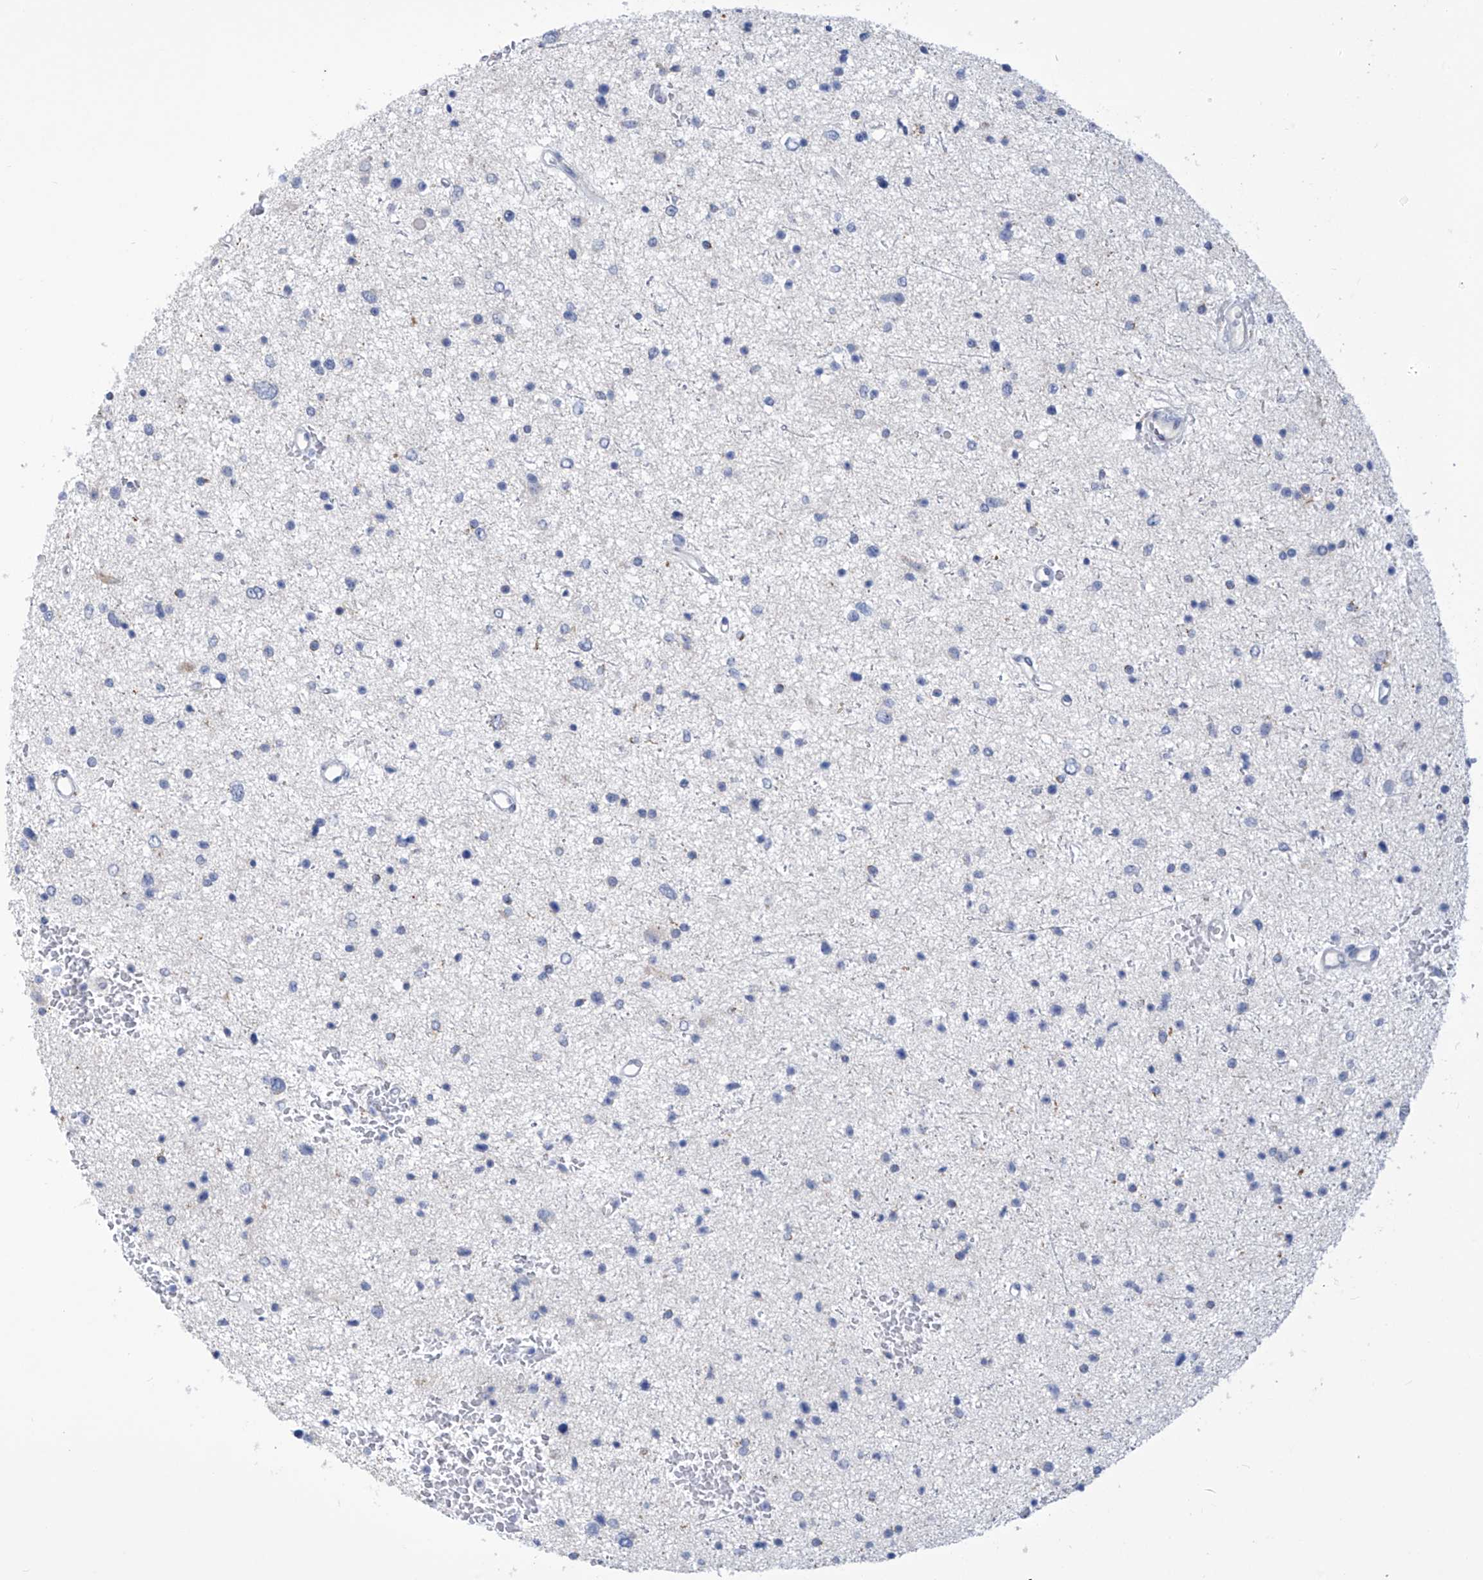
{"staining": {"intensity": "negative", "quantity": "none", "location": "none"}, "tissue": "glioma", "cell_type": "Tumor cells", "image_type": "cancer", "snomed": [{"axis": "morphology", "description": "Glioma, malignant, Low grade"}, {"axis": "topography", "description": "Cerebral cortex"}], "caption": "Immunohistochemical staining of human malignant low-grade glioma displays no significant positivity in tumor cells.", "gene": "IBA57", "patient": {"sex": "female", "age": 39}}